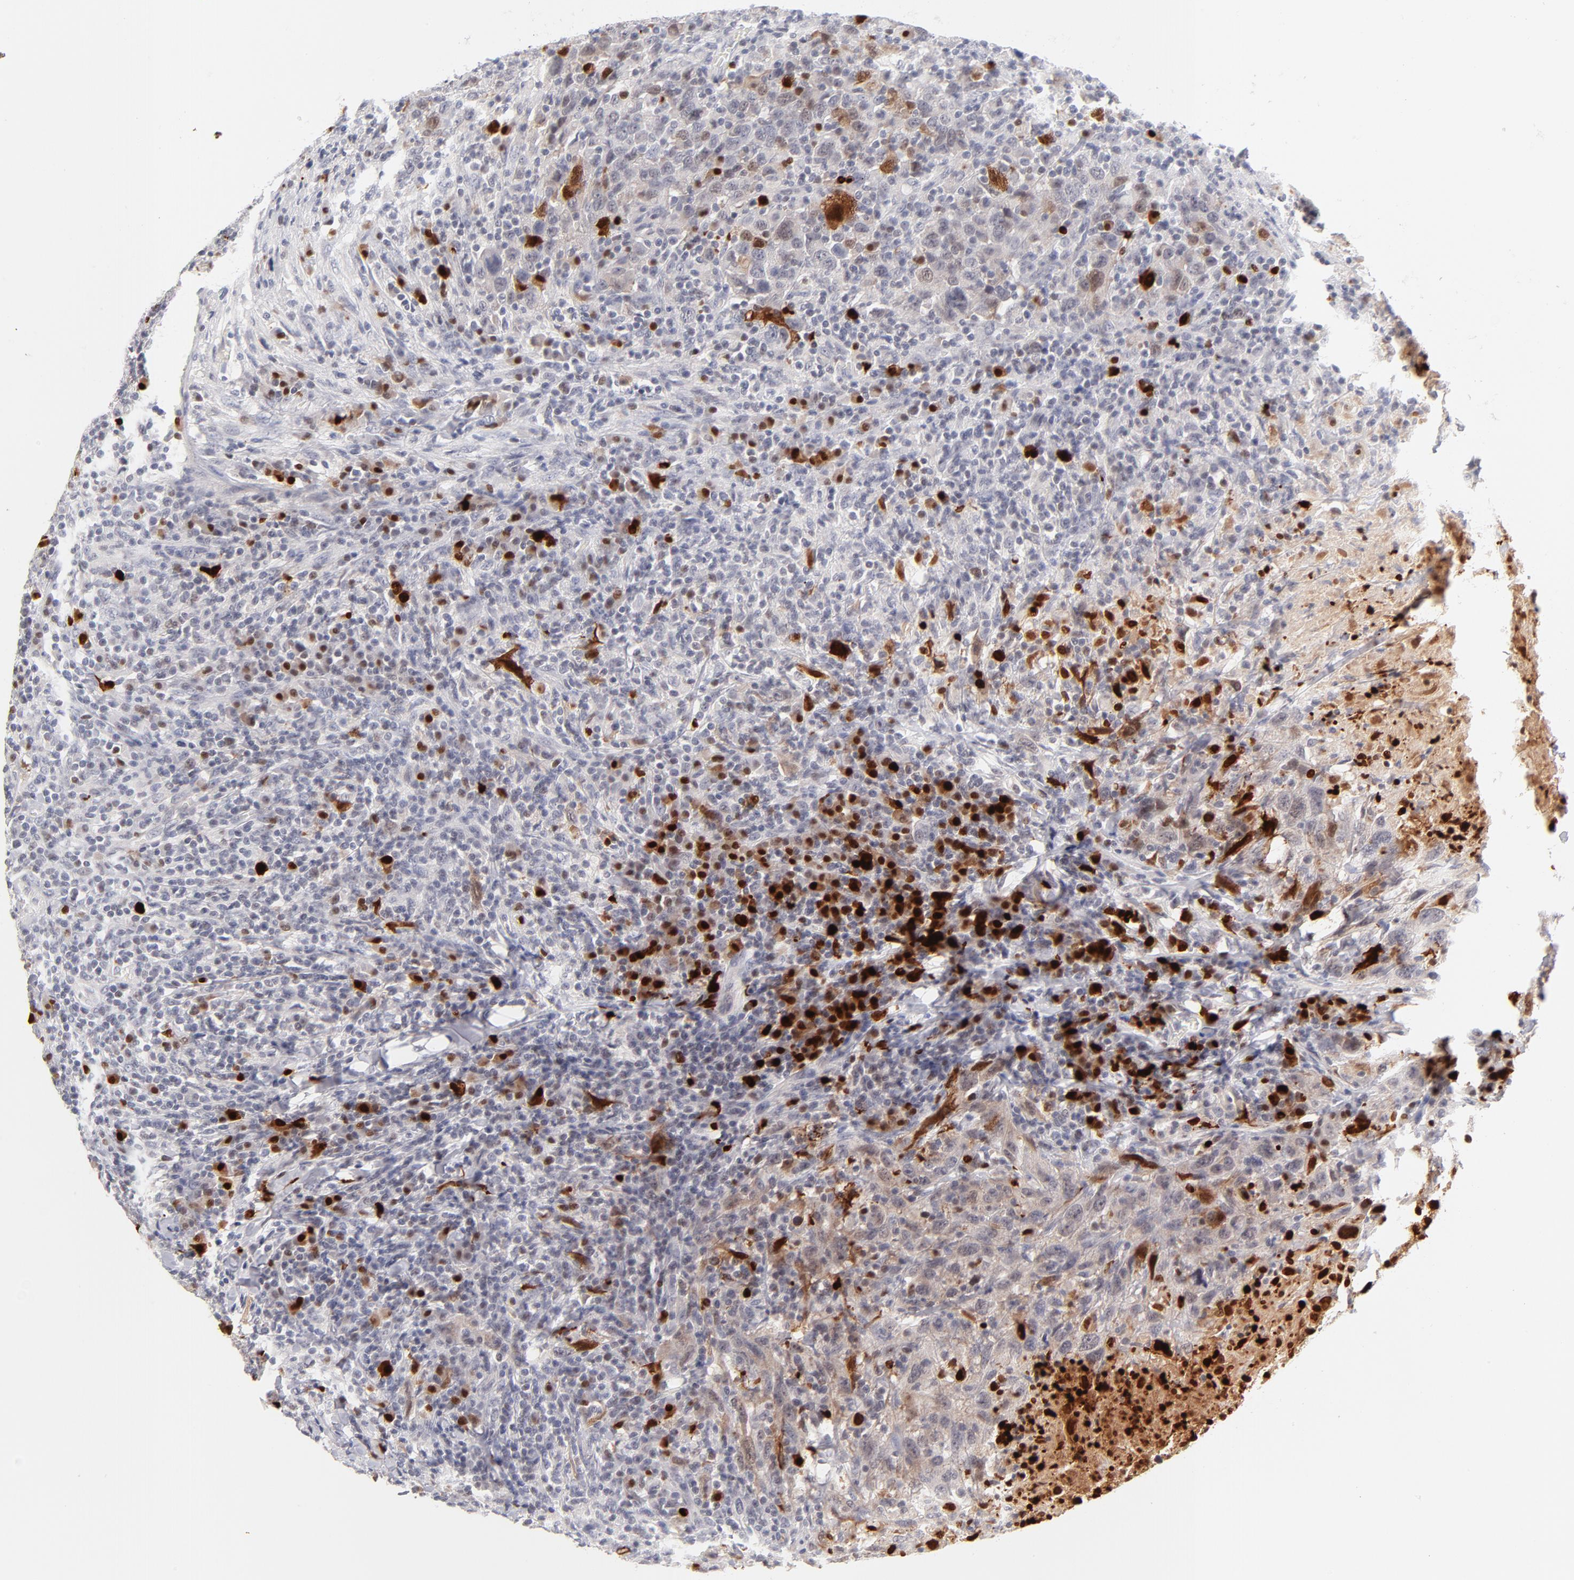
{"staining": {"intensity": "weak", "quantity": "<25%", "location": "cytoplasmic/membranous,nuclear"}, "tissue": "urothelial cancer", "cell_type": "Tumor cells", "image_type": "cancer", "snomed": [{"axis": "morphology", "description": "Urothelial carcinoma, High grade"}, {"axis": "topography", "description": "Urinary bladder"}], "caption": "This micrograph is of high-grade urothelial carcinoma stained with immunohistochemistry to label a protein in brown with the nuclei are counter-stained blue. There is no staining in tumor cells.", "gene": "PARP1", "patient": {"sex": "male", "age": 61}}